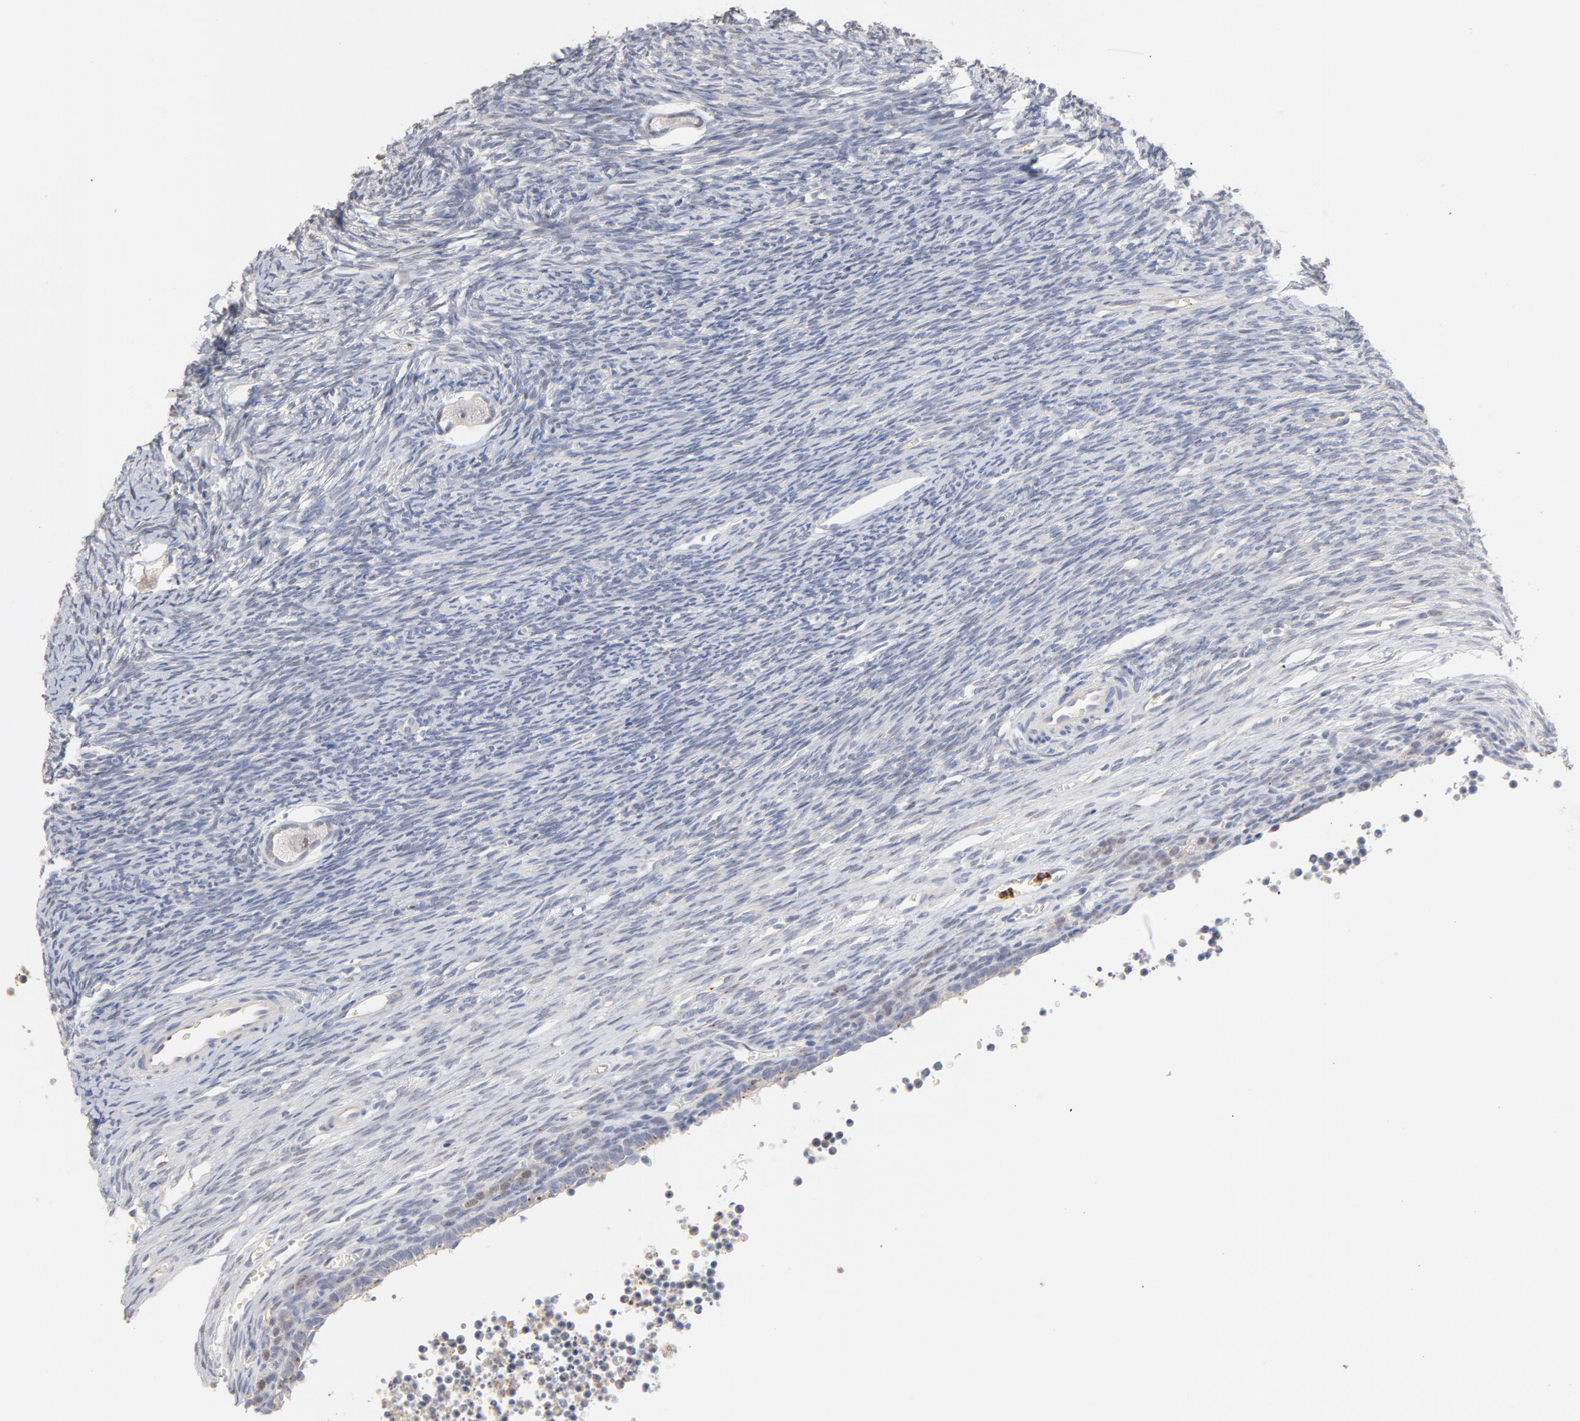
{"staining": {"intensity": "weak", "quantity": "25%-75%", "location": "nuclear"}, "tissue": "ovary", "cell_type": "Follicle cells", "image_type": "normal", "snomed": [{"axis": "morphology", "description": "Normal tissue, NOS"}, {"axis": "topography", "description": "Ovary"}], "caption": "Follicle cells display weak nuclear positivity in about 25%-75% of cells in unremarkable ovary. (brown staining indicates protein expression, while blue staining denotes nuclei).", "gene": "PNMA1", "patient": {"sex": "female", "age": 27}}